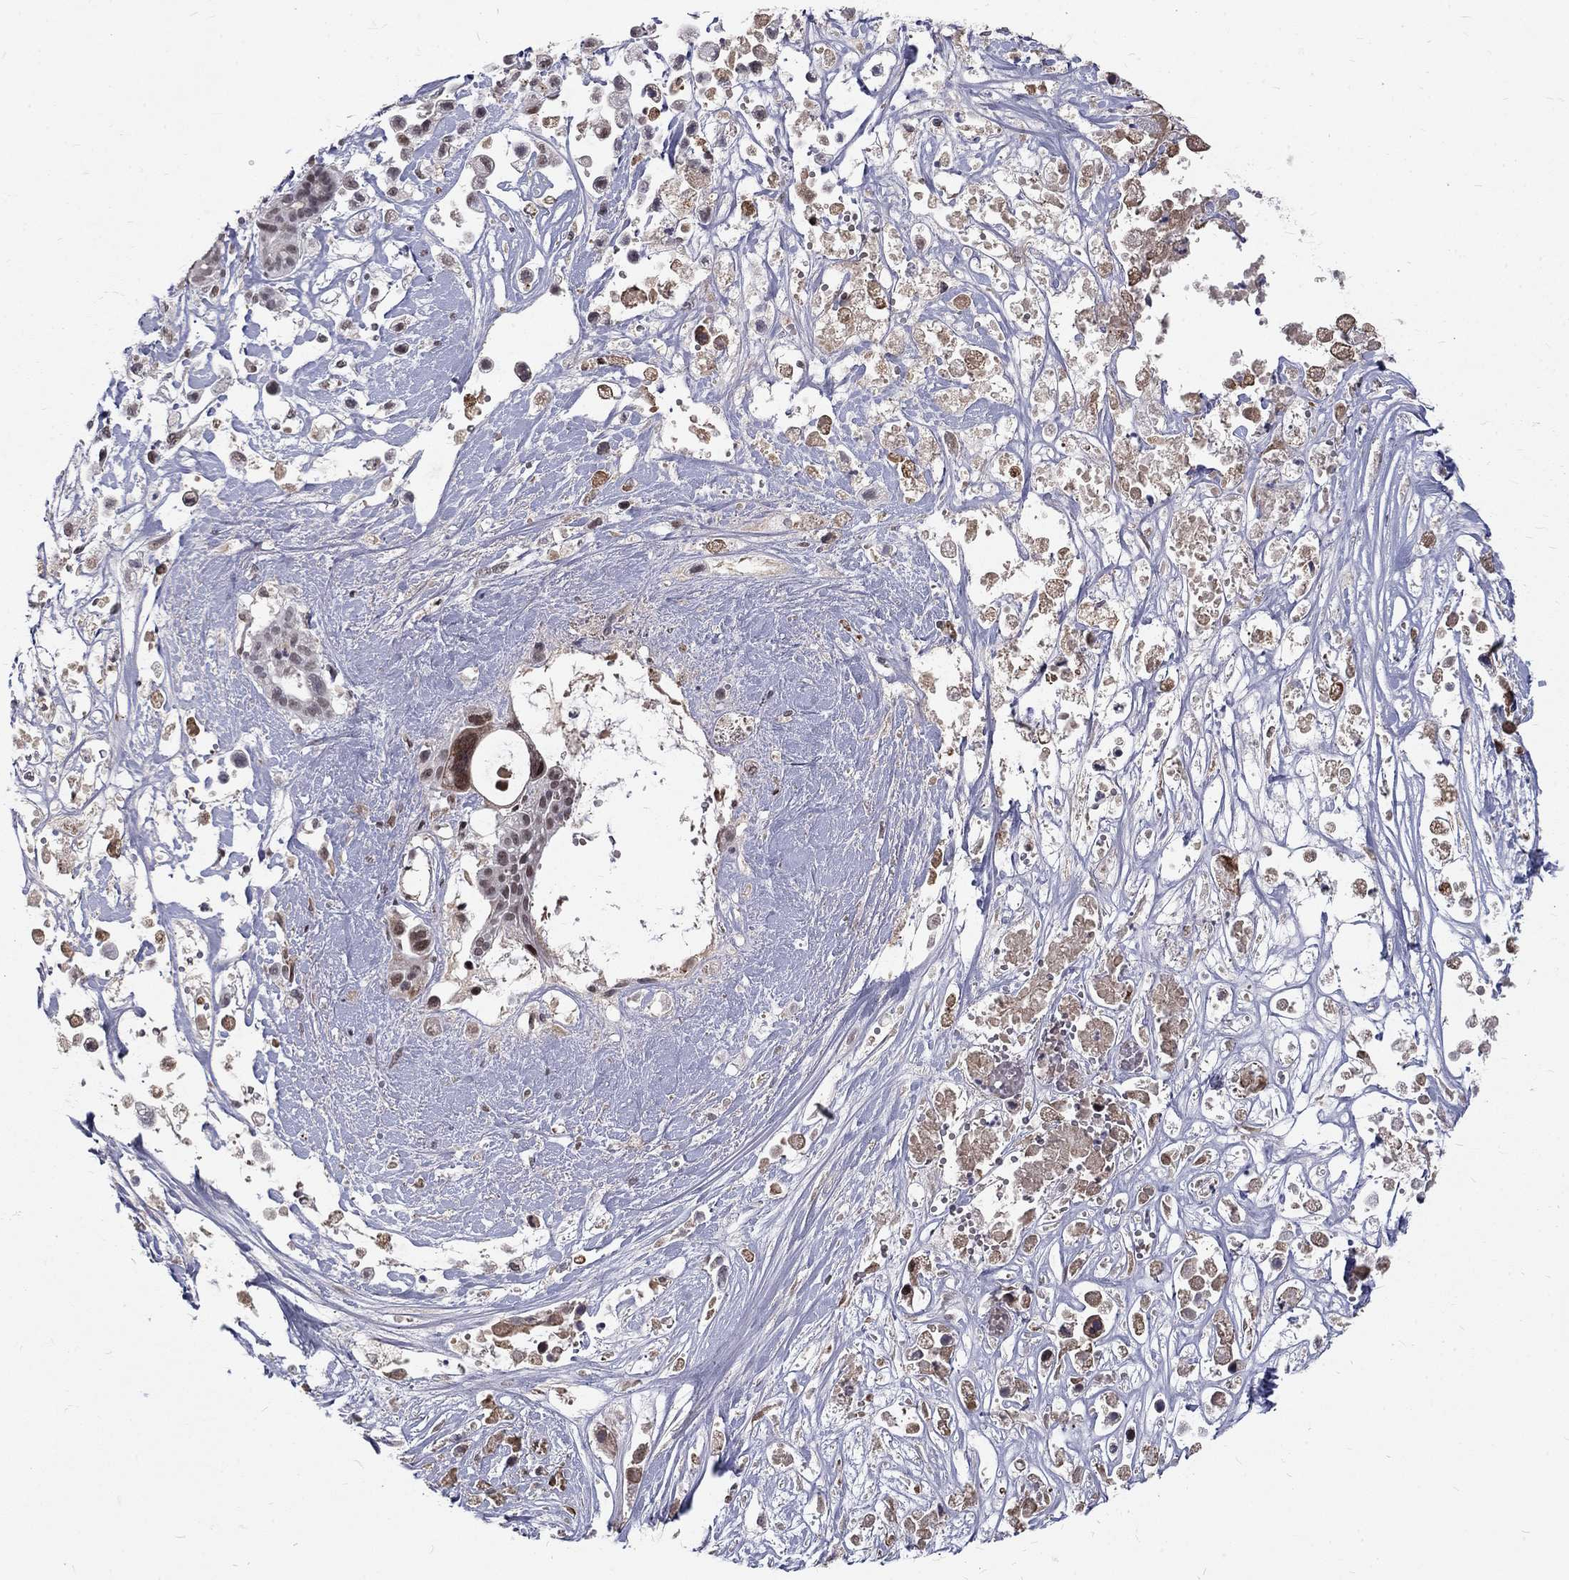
{"staining": {"intensity": "moderate", "quantity": "<25%", "location": "nuclear"}, "tissue": "pancreatic cancer", "cell_type": "Tumor cells", "image_type": "cancer", "snomed": [{"axis": "morphology", "description": "Adenocarcinoma, NOS"}, {"axis": "topography", "description": "Pancreas"}], "caption": "High-magnification brightfield microscopy of pancreatic adenocarcinoma stained with DAB (3,3'-diaminobenzidine) (brown) and counterstained with hematoxylin (blue). tumor cells exhibit moderate nuclear staining is identified in approximately<25% of cells.", "gene": "TCEAL1", "patient": {"sex": "male", "age": 44}}